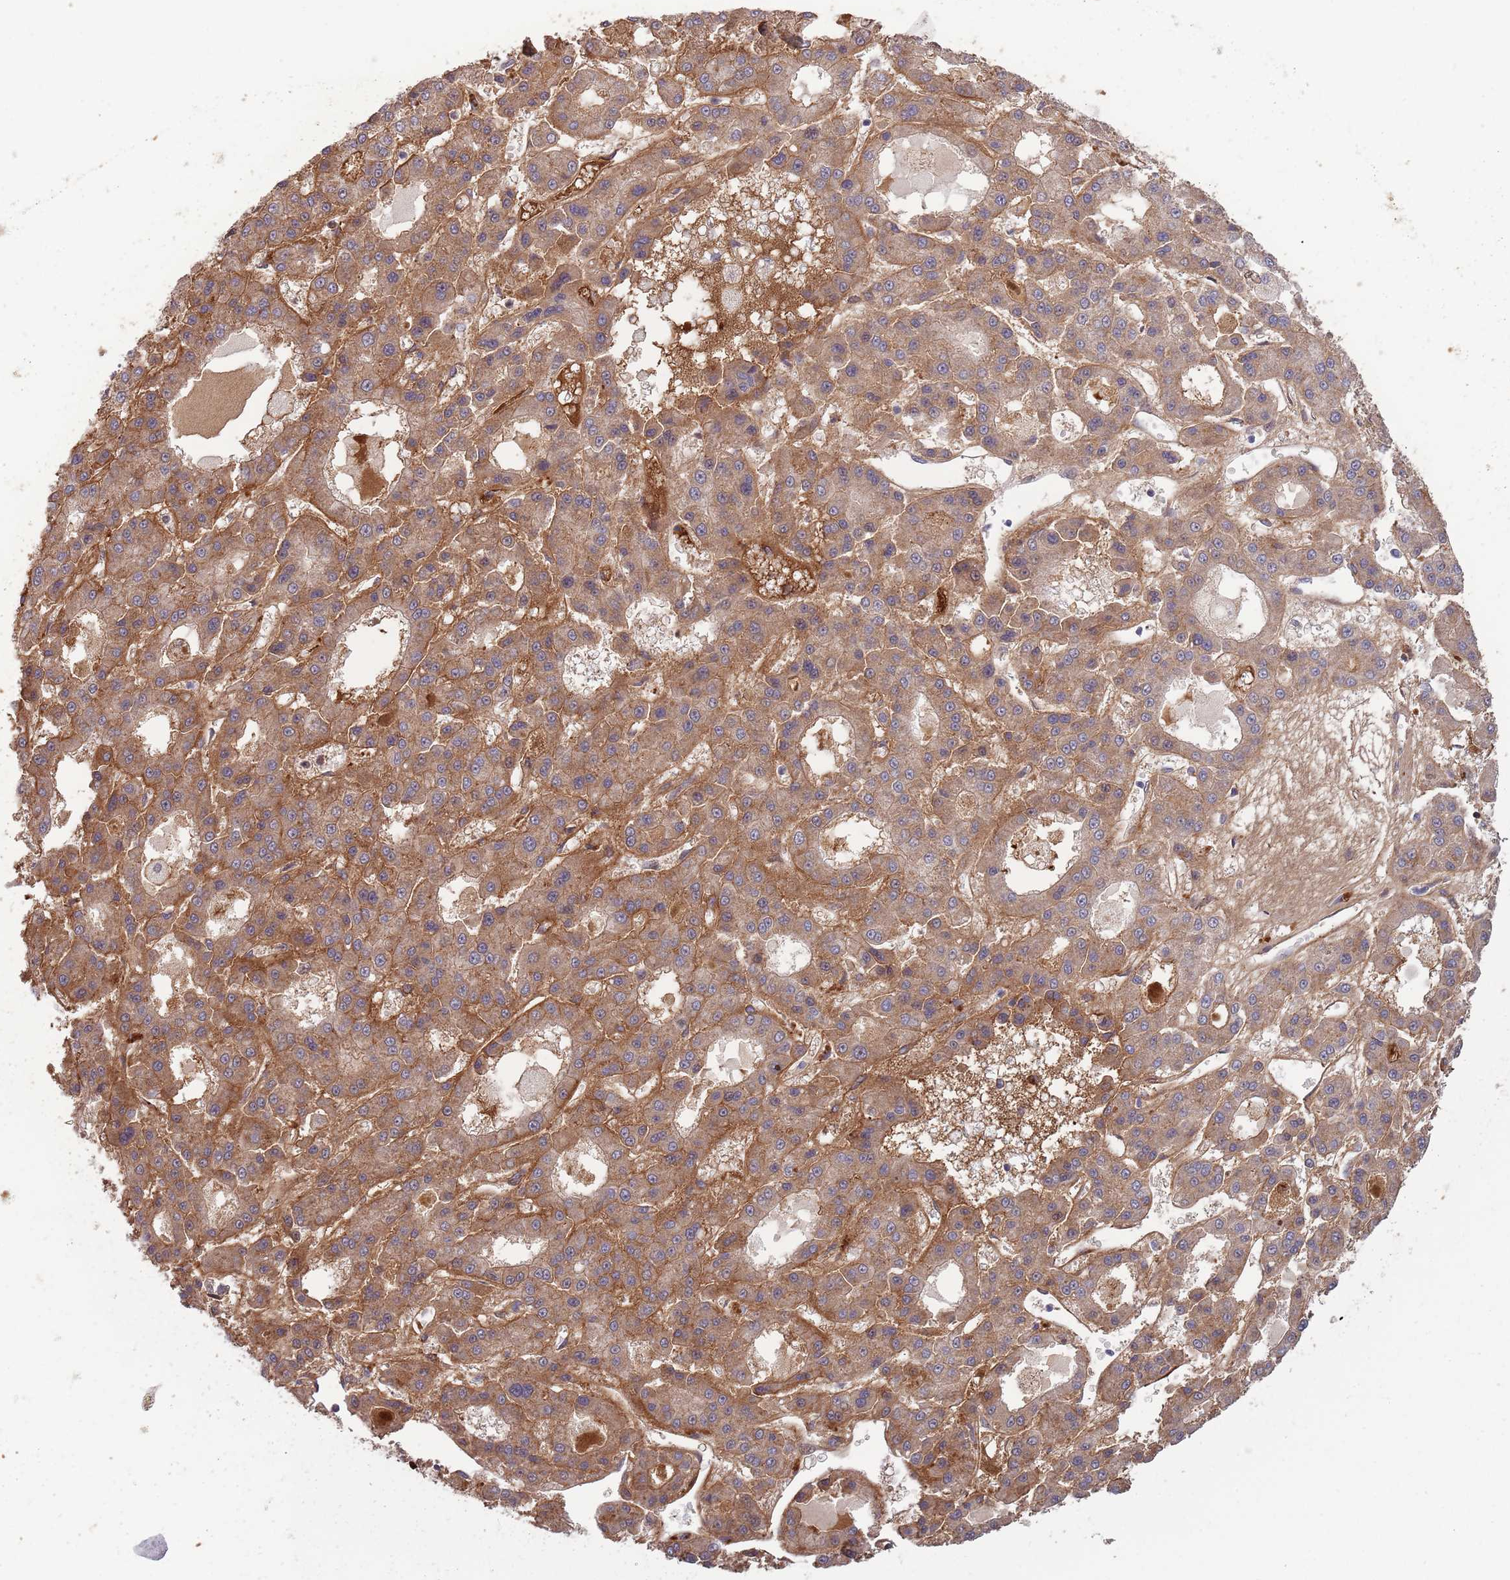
{"staining": {"intensity": "moderate", "quantity": ">75%", "location": "cytoplasmic/membranous"}, "tissue": "liver cancer", "cell_type": "Tumor cells", "image_type": "cancer", "snomed": [{"axis": "morphology", "description": "Carcinoma, Hepatocellular, NOS"}, {"axis": "topography", "description": "Liver"}], "caption": "An immunohistochemistry micrograph of tumor tissue is shown. Protein staining in brown labels moderate cytoplasmic/membranous positivity in liver hepatocellular carcinoma within tumor cells. The protein is stained brown, and the nuclei are stained in blue (DAB (3,3'-diaminobenzidine) IHC with brightfield microscopy, high magnification).", "gene": "NT5DC4", "patient": {"sex": "male", "age": 70}}